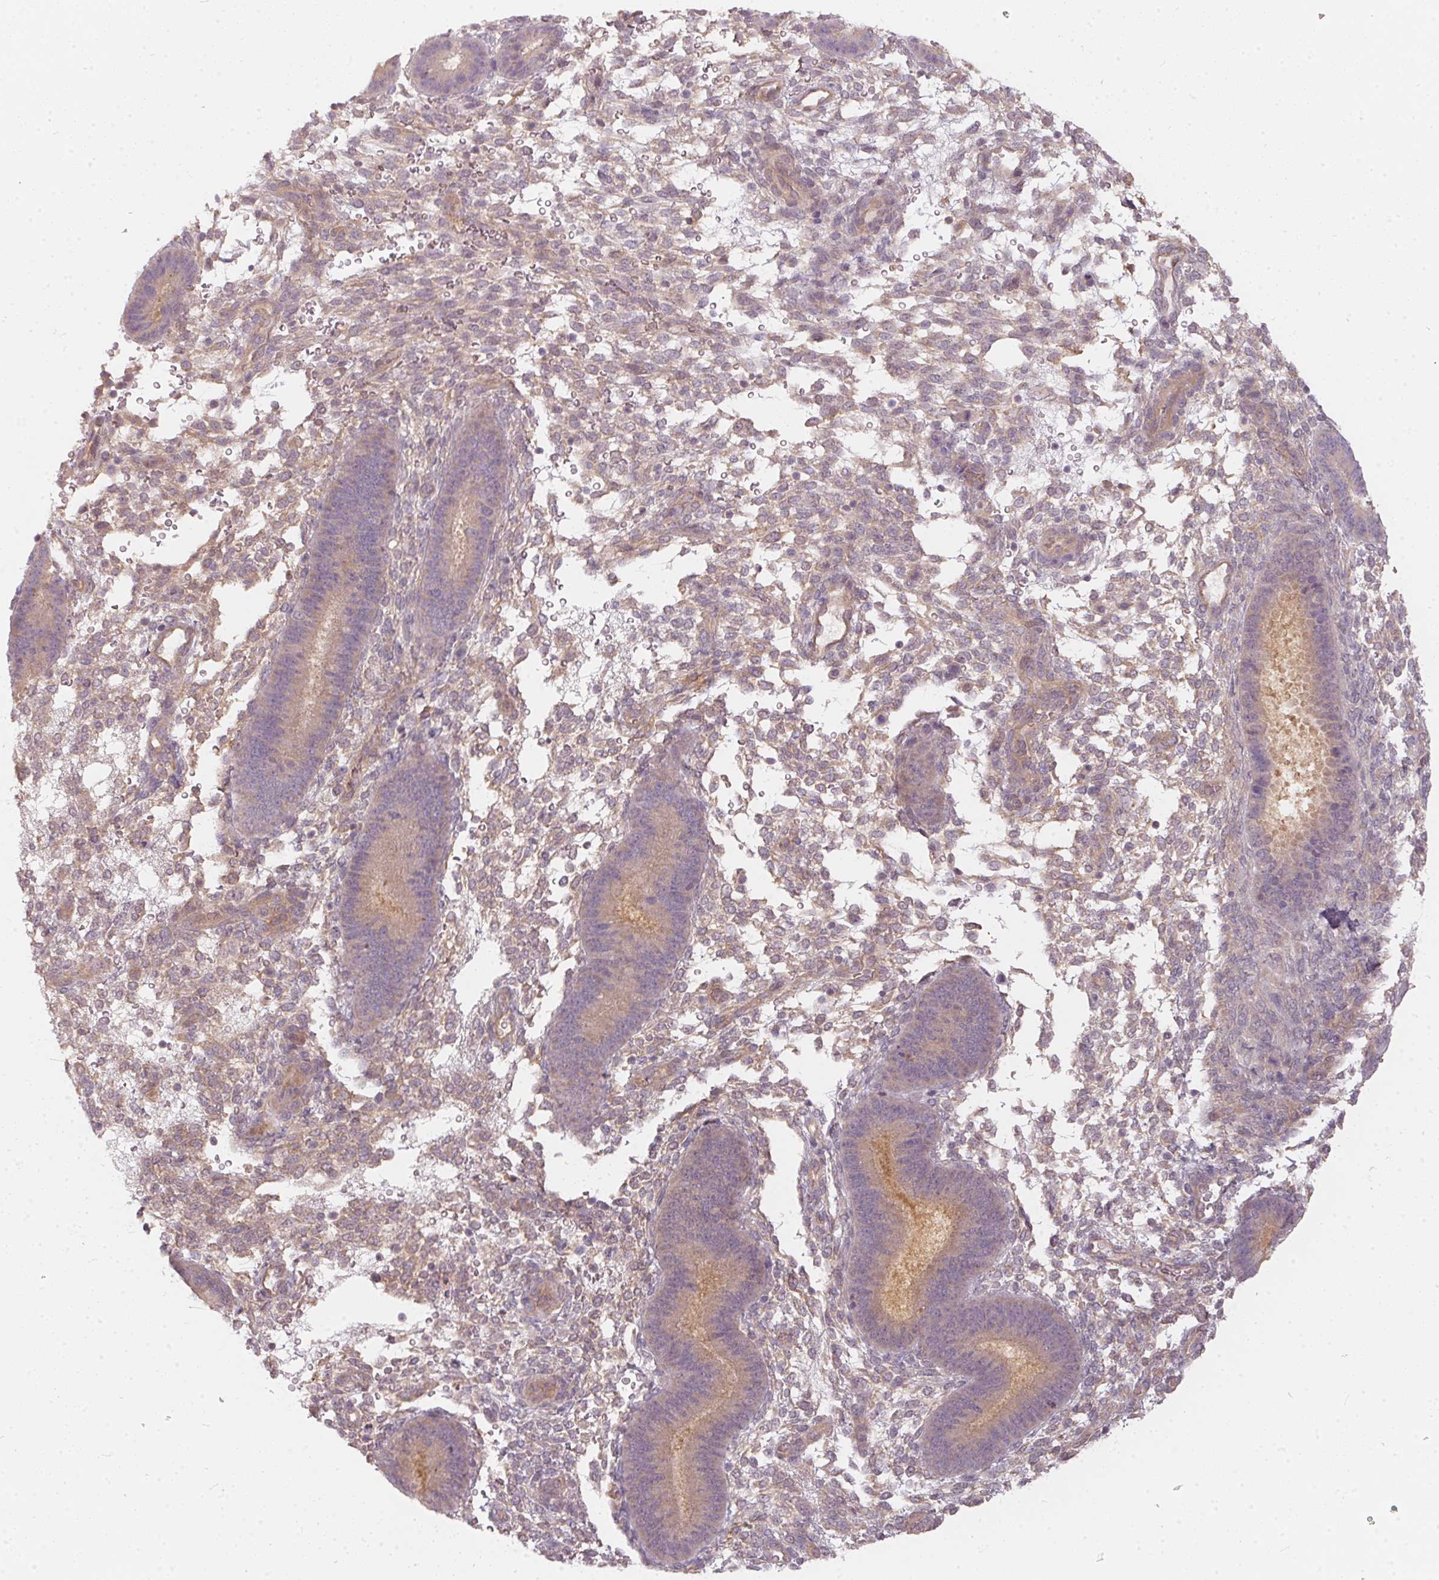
{"staining": {"intensity": "weak", "quantity": "25%-75%", "location": "cytoplasmic/membranous"}, "tissue": "endometrium", "cell_type": "Cells in endometrial stroma", "image_type": "normal", "snomed": [{"axis": "morphology", "description": "Normal tissue, NOS"}, {"axis": "topography", "description": "Endometrium"}], "caption": "This photomicrograph shows immunohistochemistry (IHC) staining of normal human endometrium, with low weak cytoplasmic/membranous positivity in approximately 25%-75% of cells in endometrial stroma.", "gene": "BLMH", "patient": {"sex": "female", "age": 39}}